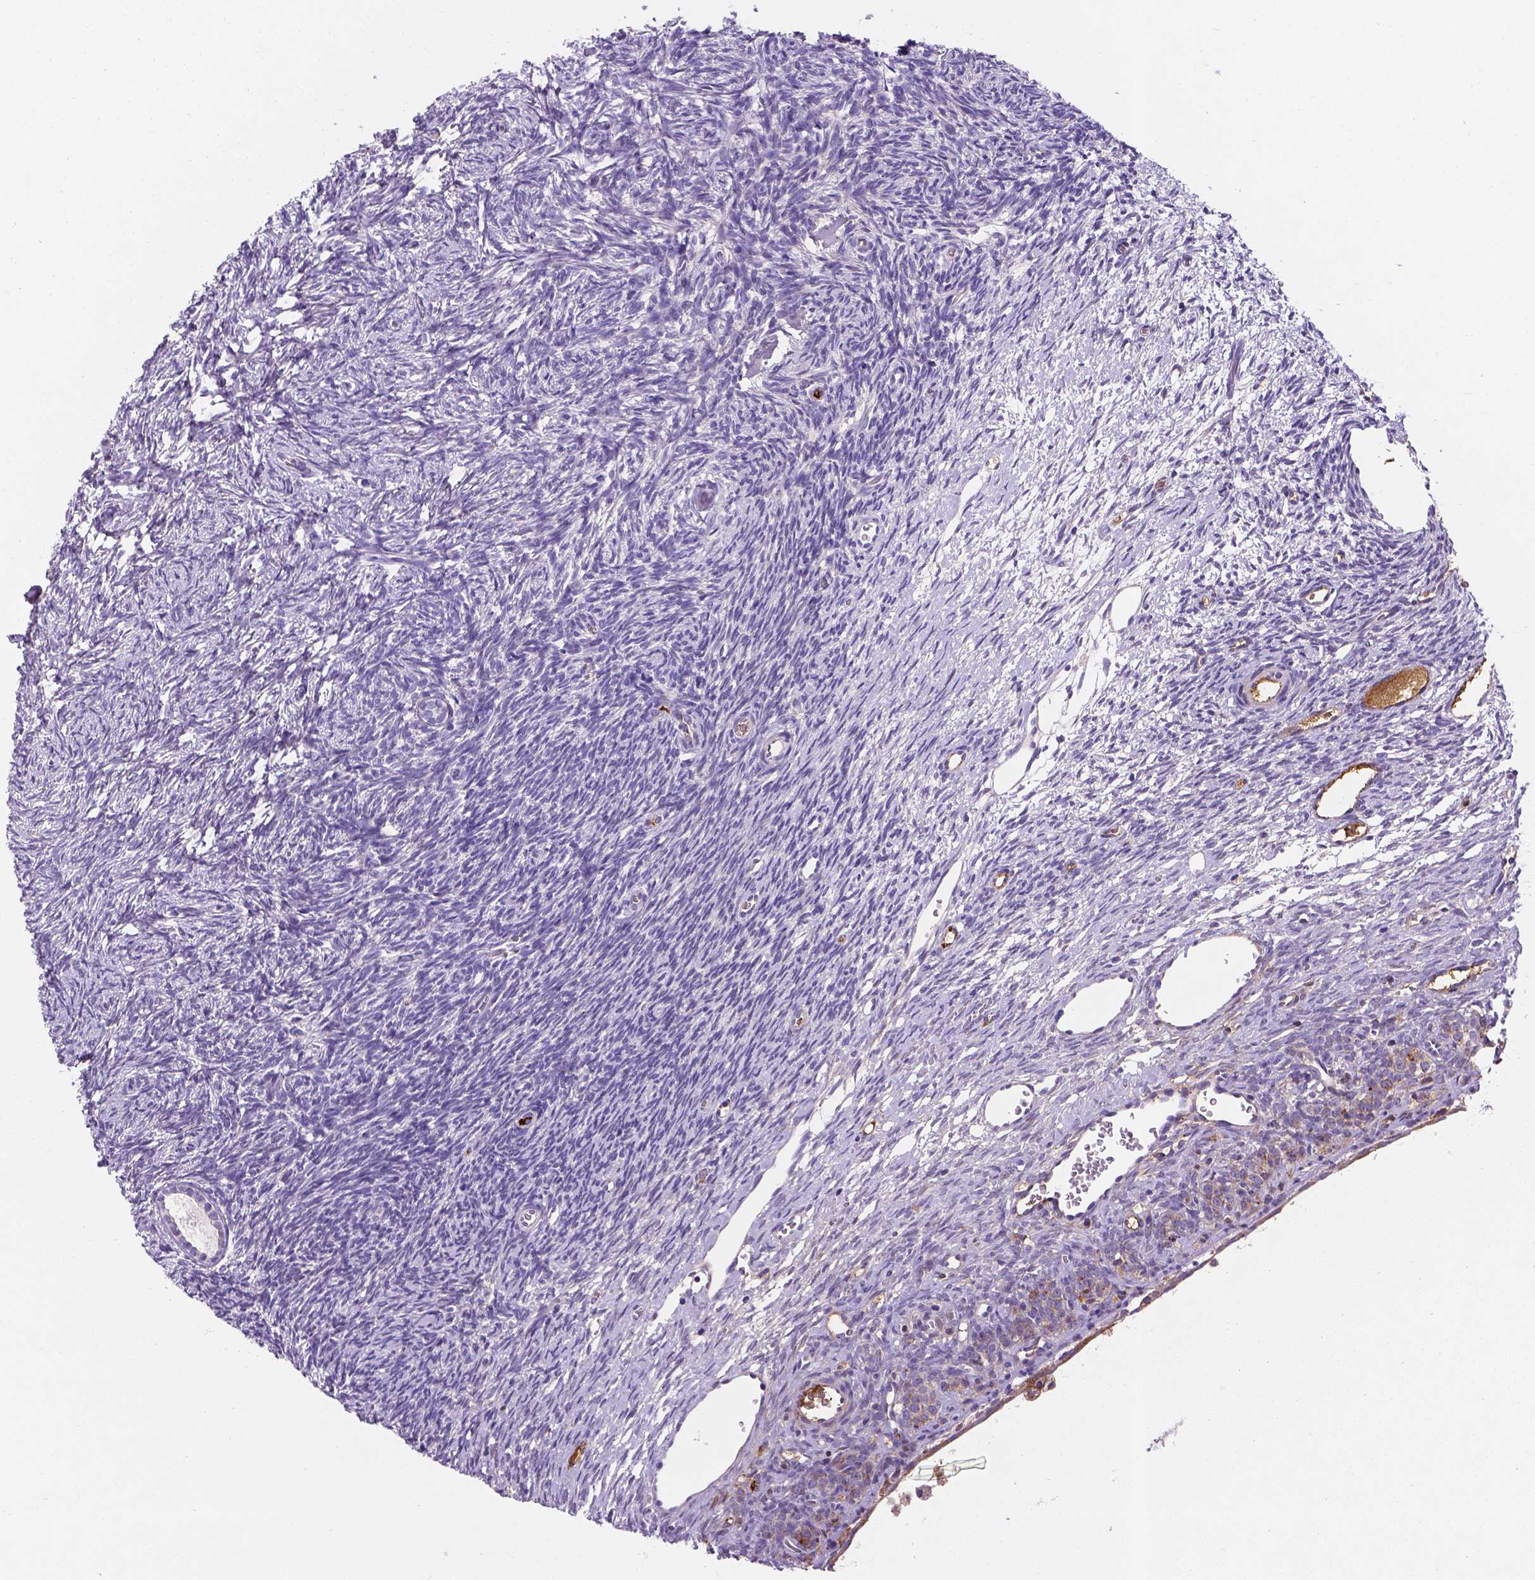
{"staining": {"intensity": "negative", "quantity": "none", "location": "none"}, "tissue": "ovary", "cell_type": "Ovarian stroma cells", "image_type": "normal", "snomed": [{"axis": "morphology", "description": "Normal tissue, NOS"}, {"axis": "topography", "description": "Ovary"}], "caption": "High power microscopy image of an immunohistochemistry (IHC) micrograph of normal ovary, revealing no significant expression in ovarian stroma cells. The staining was performed using DAB (3,3'-diaminobenzidine) to visualize the protein expression in brown, while the nuclei were stained in blue with hematoxylin (Magnification: 20x).", "gene": "APOE", "patient": {"sex": "female", "age": 34}}